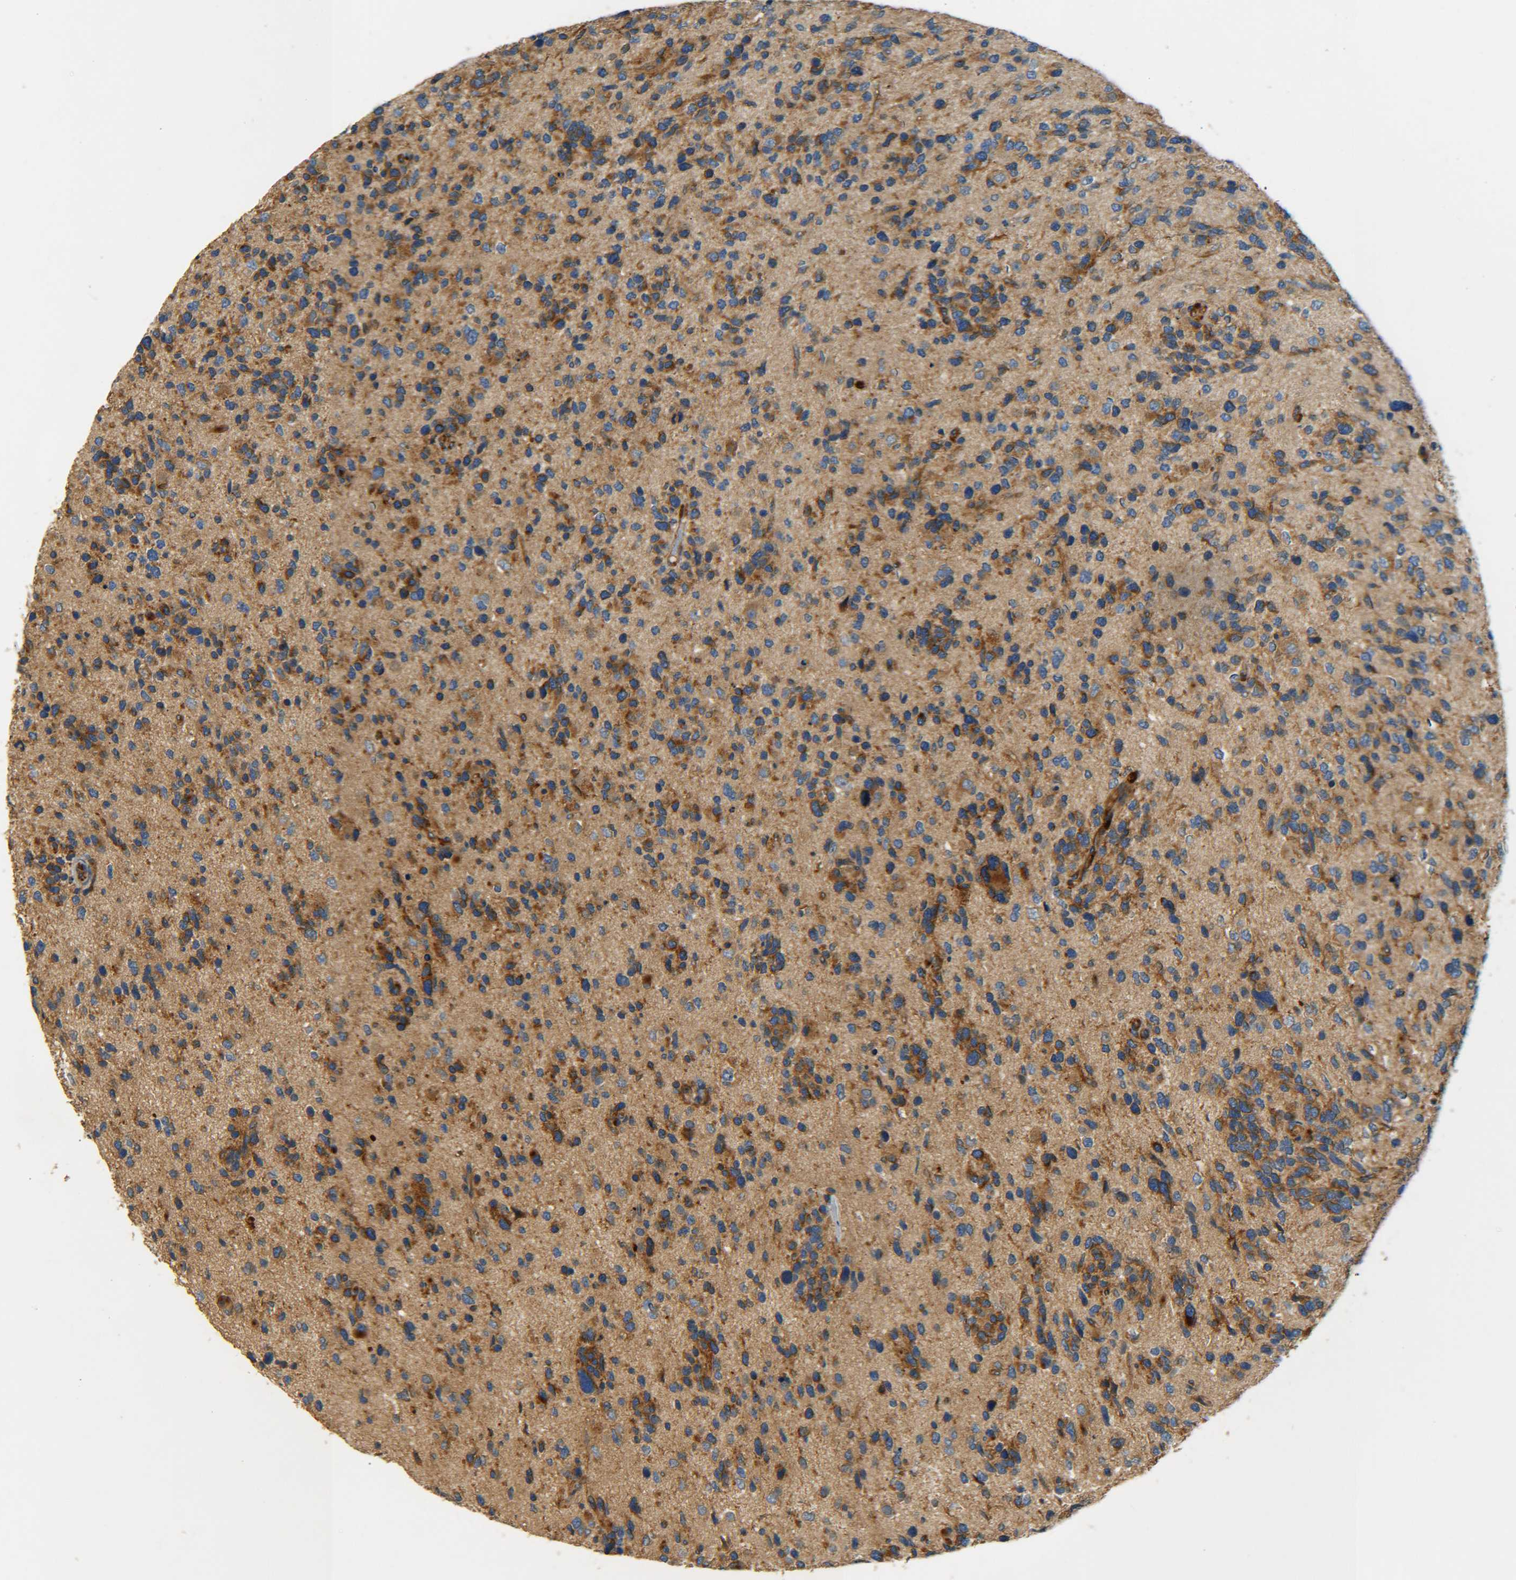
{"staining": {"intensity": "moderate", "quantity": ">75%", "location": "cytoplasmic/membranous"}, "tissue": "glioma", "cell_type": "Tumor cells", "image_type": "cancer", "snomed": [{"axis": "morphology", "description": "Glioma, malignant, High grade"}, {"axis": "topography", "description": "Brain"}], "caption": "Human high-grade glioma (malignant) stained for a protein (brown) demonstrates moderate cytoplasmic/membranous positive expression in approximately >75% of tumor cells.", "gene": "LRCH3", "patient": {"sex": "female", "age": 58}}